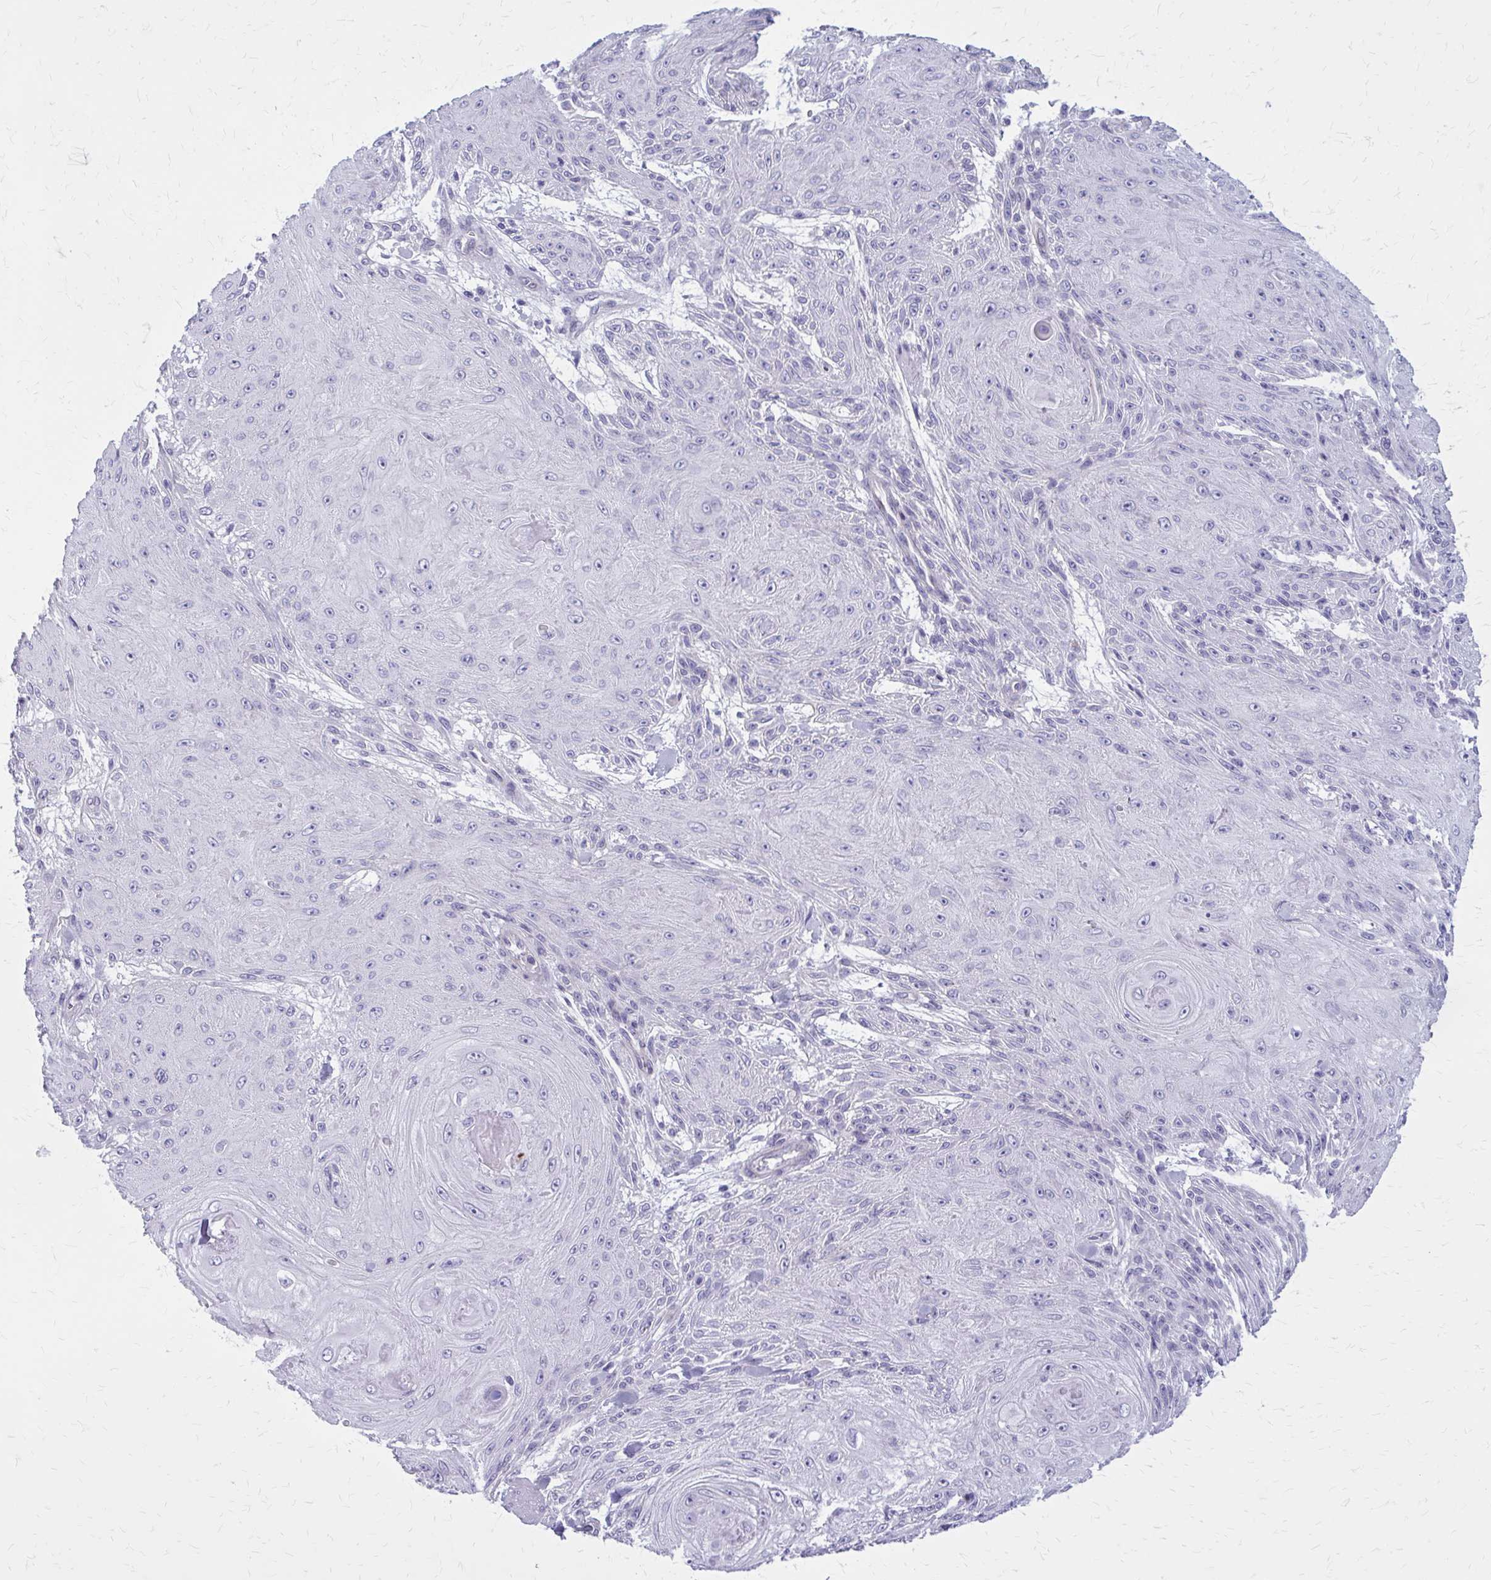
{"staining": {"intensity": "negative", "quantity": "none", "location": "none"}, "tissue": "skin cancer", "cell_type": "Tumor cells", "image_type": "cancer", "snomed": [{"axis": "morphology", "description": "Squamous cell carcinoma, NOS"}, {"axis": "topography", "description": "Skin"}], "caption": "An image of skin squamous cell carcinoma stained for a protein demonstrates no brown staining in tumor cells. (DAB (3,3'-diaminobenzidine) immunohistochemistry (IHC), high magnification).", "gene": "CASQ2", "patient": {"sex": "male", "age": 88}}